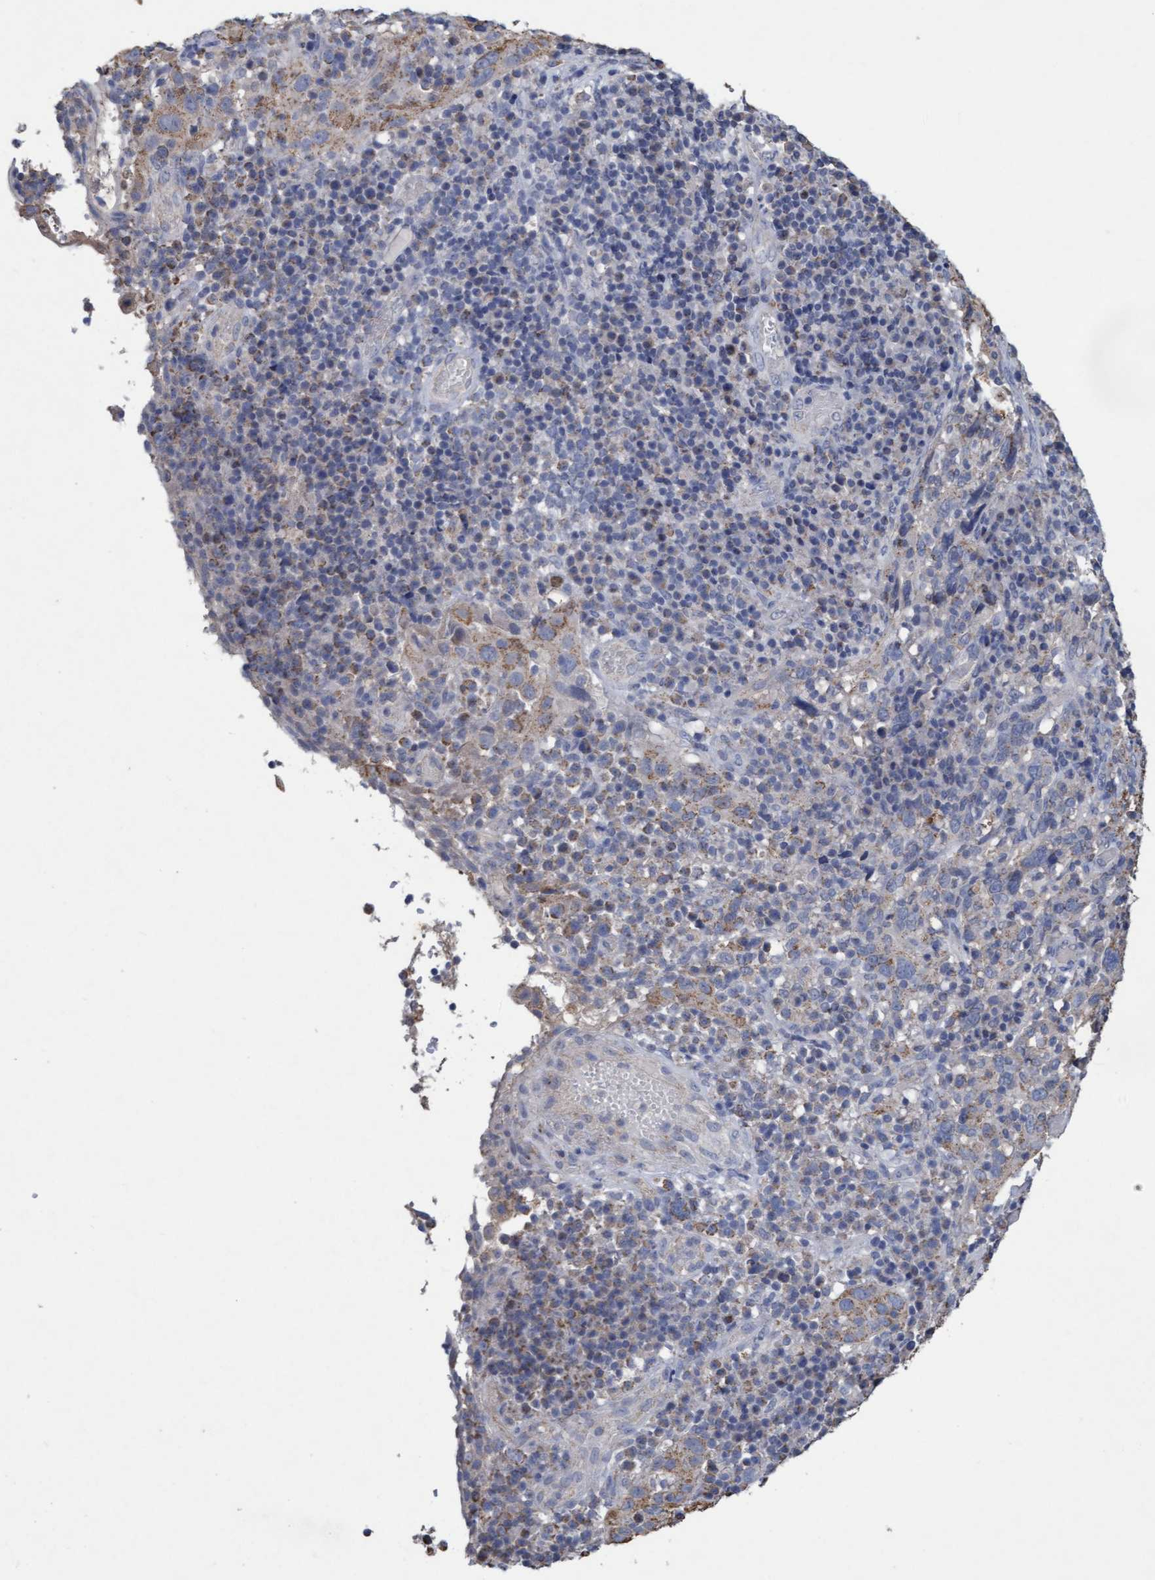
{"staining": {"intensity": "weak", "quantity": "25%-75%", "location": "cytoplasmic/membranous"}, "tissue": "cervical cancer", "cell_type": "Tumor cells", "image_type": "cancer", "snomed": [{"axis": "morphology", "description": "Squamous cell carcinoma, NOS"}, {"axis": "topography", "description": "Cervix"}], "caption": "This histopathology image reveals immunohistochemistry staining of squamous cell carcinoma (cervical), with low weak cytoplasmic/membranous positivity in approximately 25%-75% of tumor cells.", "gene": "VSIG8", "patient": {"sex": "female", "age": 46}}